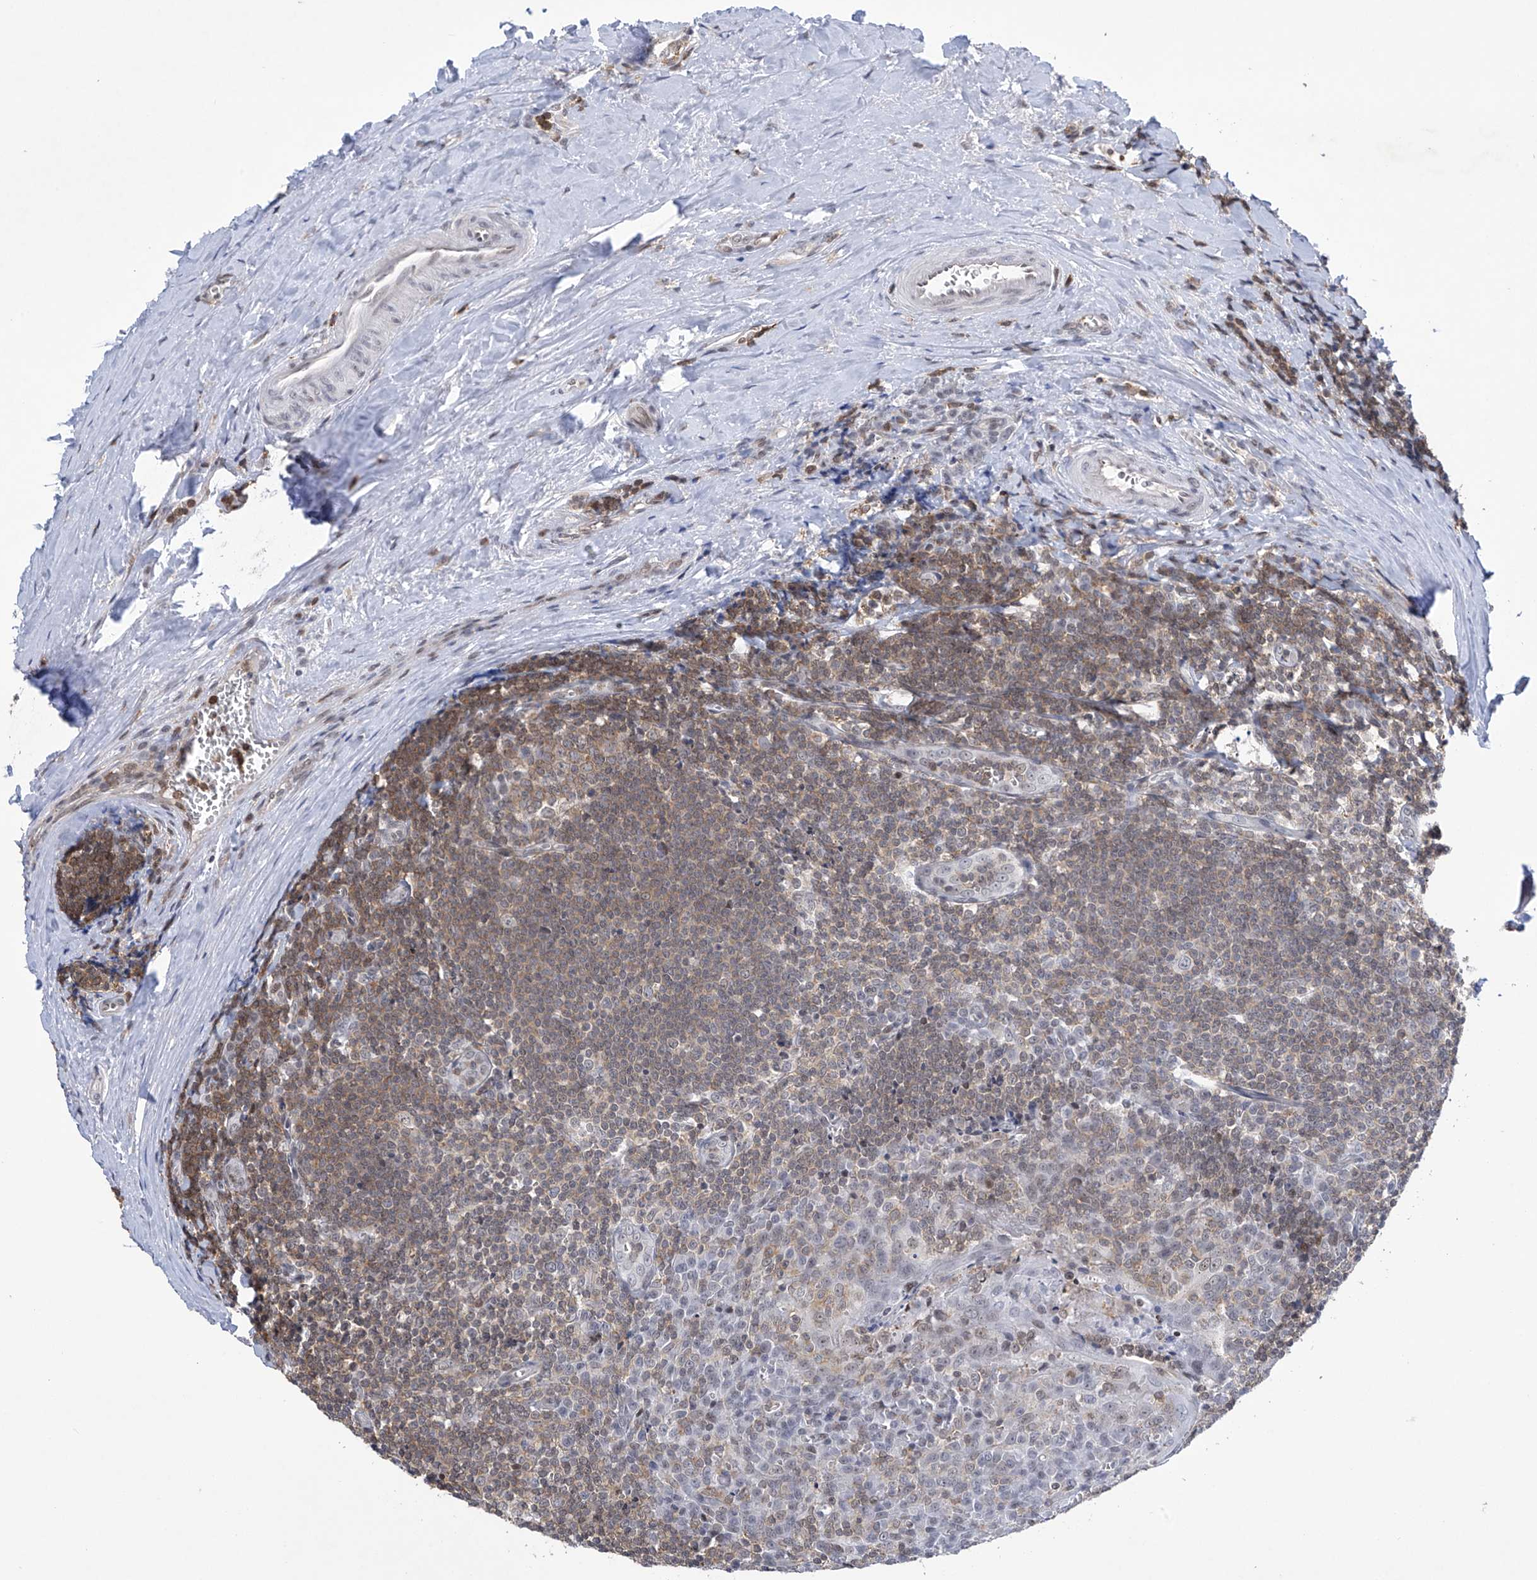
{"staining": {"intensity": "weak", "quantity": "25%-75%", "location": "cytoplasmic/membranous"}, "tissue": "tonsil", "cell_type": "Germinal center cells", "image_type": "normal", "snomed": [{"axis": "morphology", "description": "Normal tissue, NOS"}, {"axis": "topography", "description": "Tonsil"}], "caption": "Human tonsil stained with a protein marker demonstrates weak staining in germinal center cells.", "gene": "MSL3", "patient": {"sex": "male", "age": 27}}